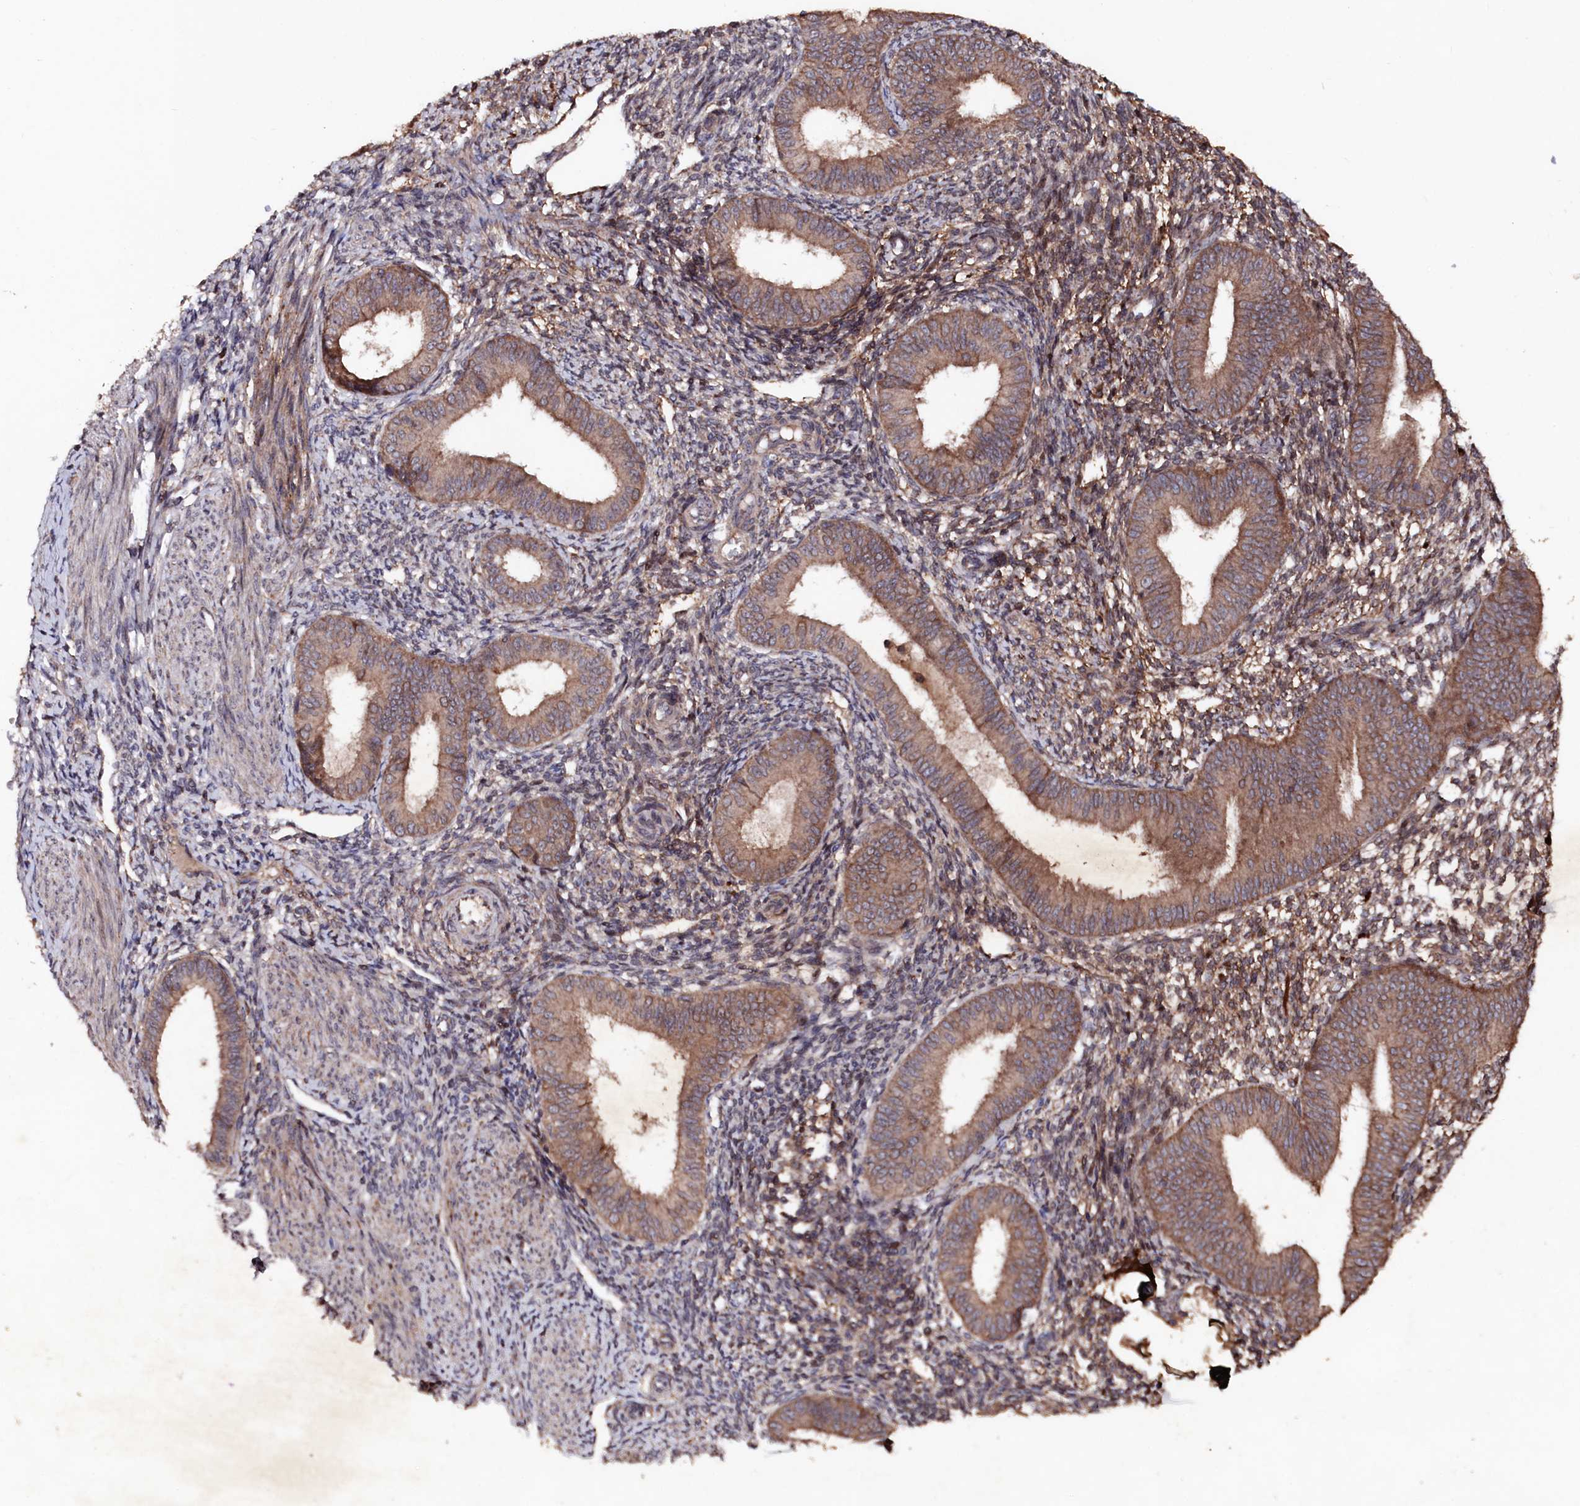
{"staining": {"intensity": "moderate", "quantity": "<25%", "location": "cytoplasmic/membranous"}, "tissue": "endometrium", "cell_type": "Cells in endometrial stroma", "image_type": "normal", "snomed": [{"axis": "morphology", "description": "Normal tissue, NOS"}, {"axis": "topography", "description": "Uterus"}, {"axis": "topography", "description": "Endometrium"}], "caption": "There is low levels of moderate cytoplasmic/membranous expression in cells in endometrial stroma of unremarkable endometrium, as demonstrated by immunohistochemical staining (brown color).", "gene": "MYO1H", "patient": {"sex": "female", "age": 48}}